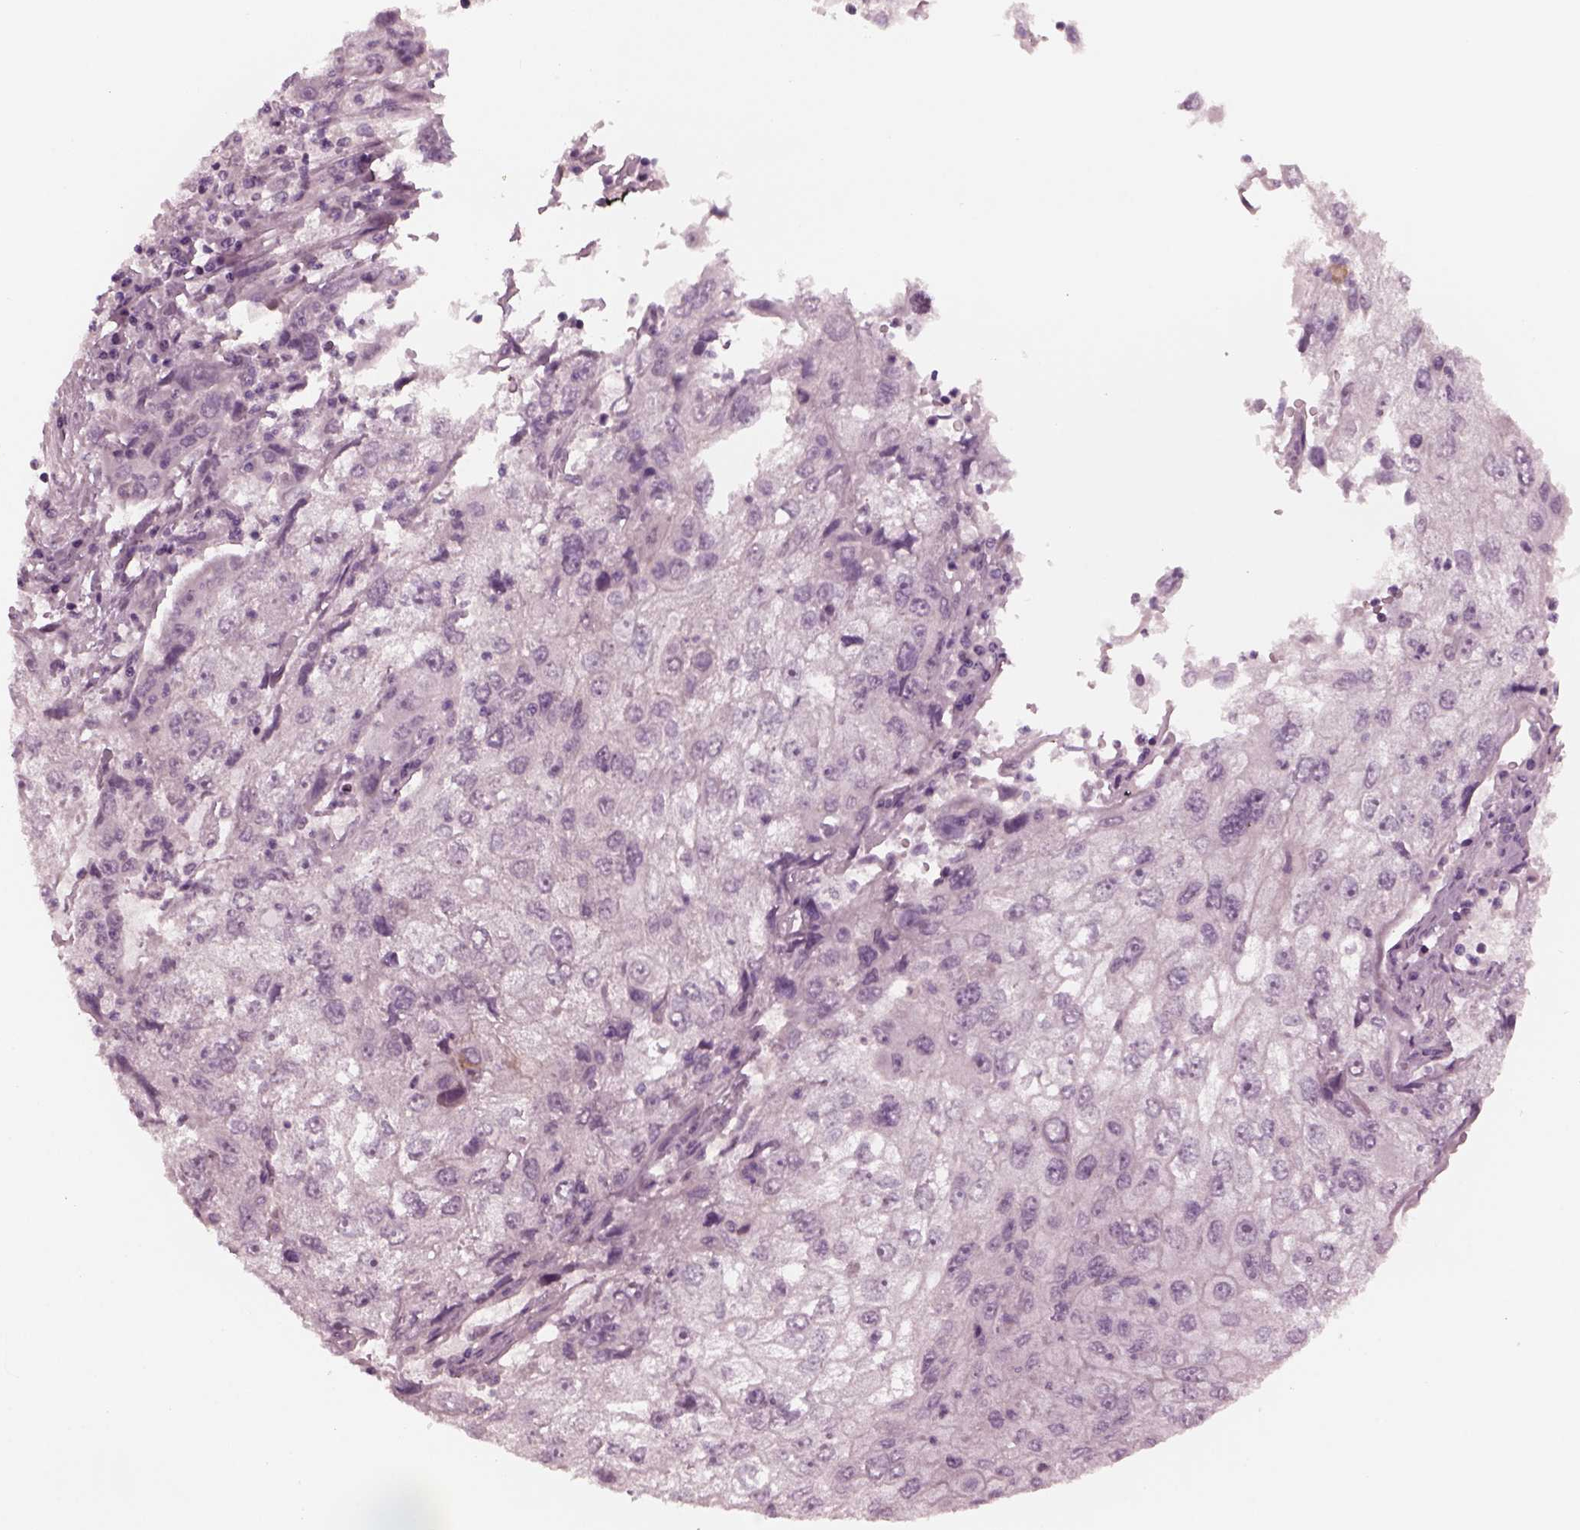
{"staining": {"intensity": "negative", "quantity": "none", "location": "none"}, "tissue": "cervical cancer", "cell_type": "Tumor cells", "image_type": "cancer", "snomed": [{"axis": "morphology", "description": "Squamous cell carcinoma, NOS"}, {"axis": "topography", "description": "Cervix"}], "caption": "Photomicrograph shows no protein staining in tumor cells of squamous cell carcinoma (cervical) tissue. Nuclei are stained in blue.", "gene": "YY2", "patient": {"sex": "female", "age": 36}}